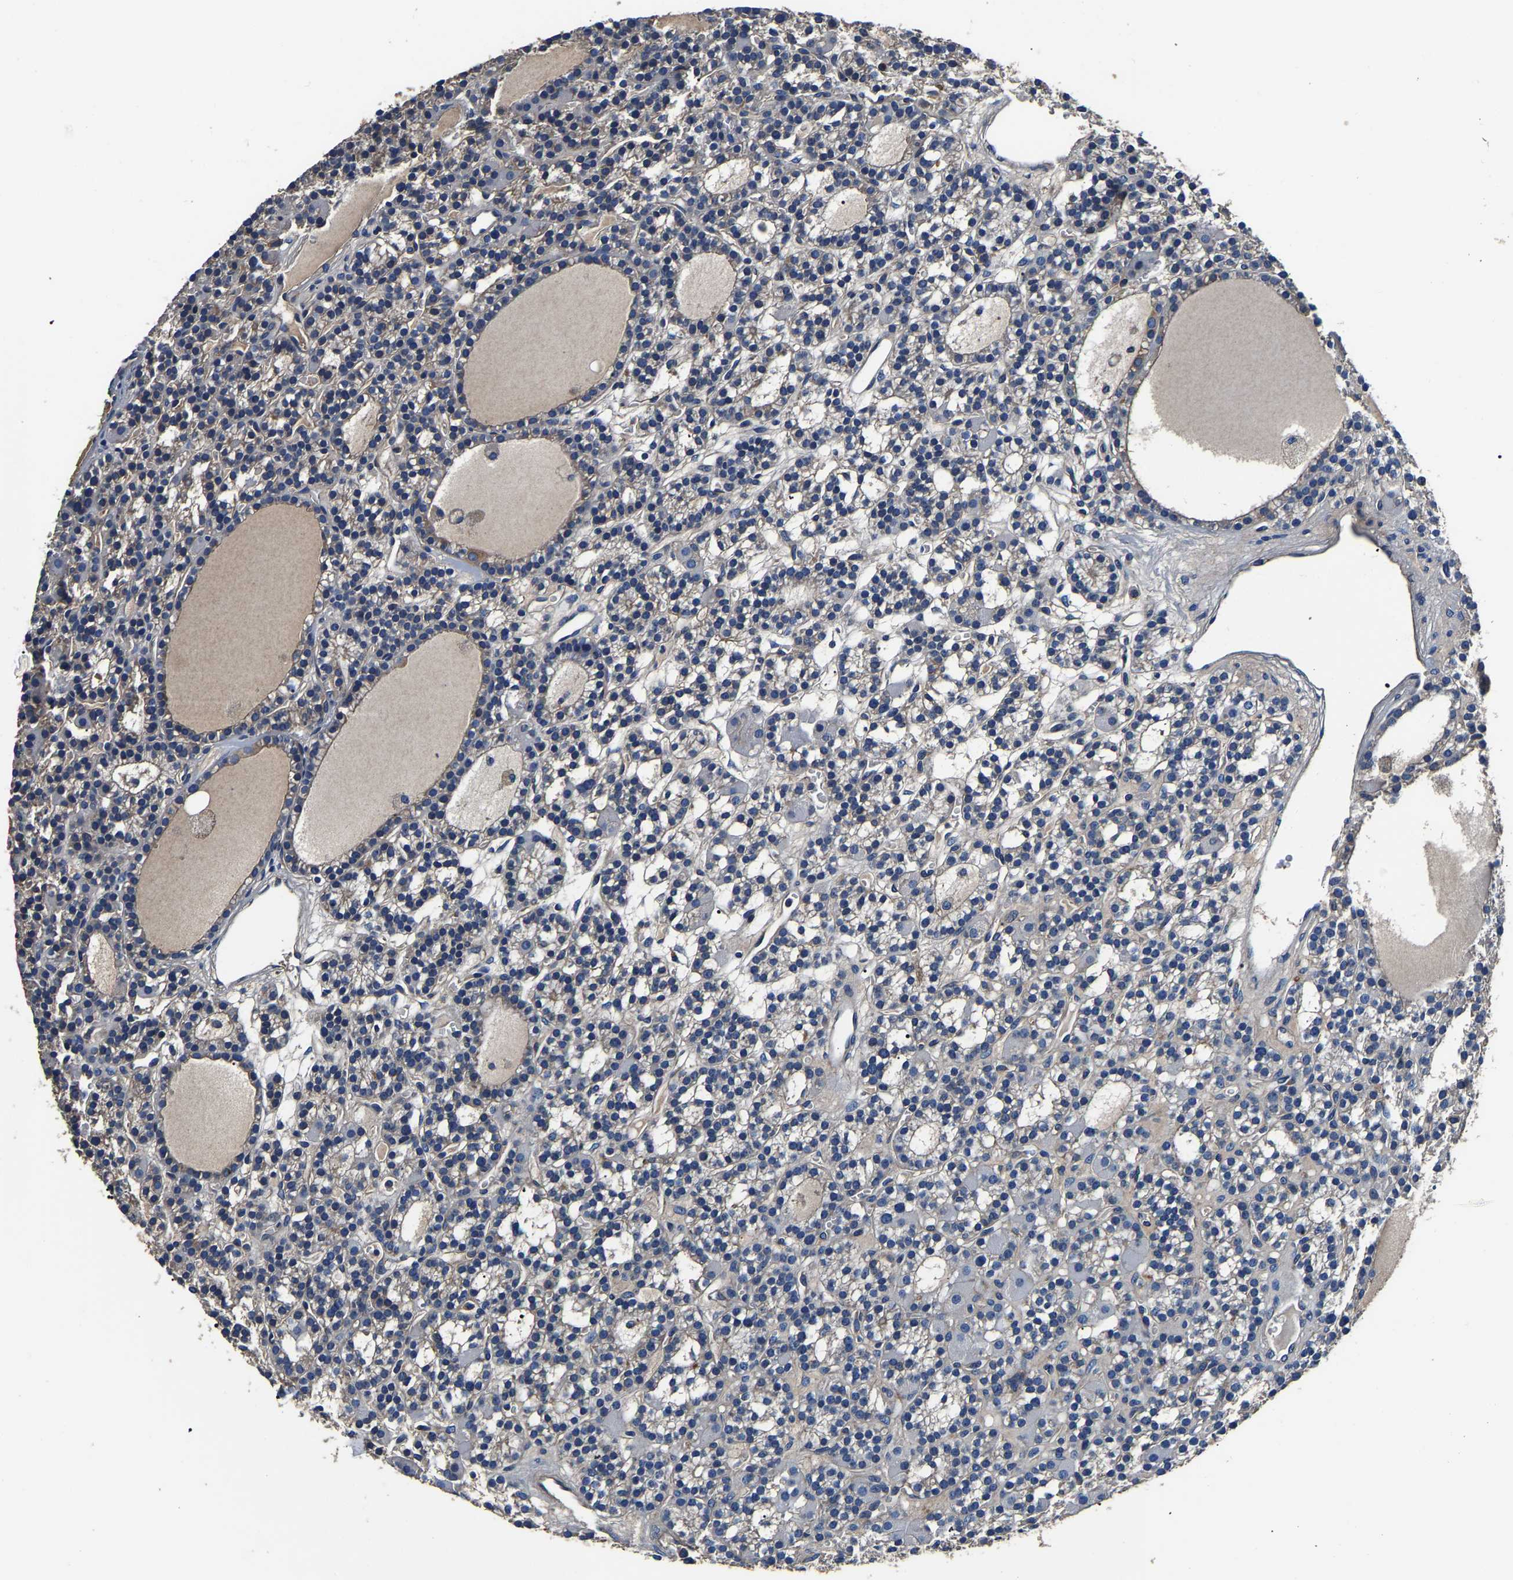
{"staining": {"intensity": "negative", "quantity": "none", "location": "none"}, "tissue": "parathyroid gland", "cell_type": "Glandular cells", "image_type": "normal", "snomed": [{"axis": "morphology", "description": "Normal tissue, NOS"}, {"axis": "morphology", "description": "Adenoma, NOS"}, {"axis": "topography", "description": "Parathyroid gland"}], "caption": "High magnification brightfield microscopy of normal parathyroid gland stained with DAB (brown) and counterstained with hematoxylin (blue): glandular cells show no significant staining.", "gene": "SH3GLB1", "patient": {"sex": "female", "age": 58}}